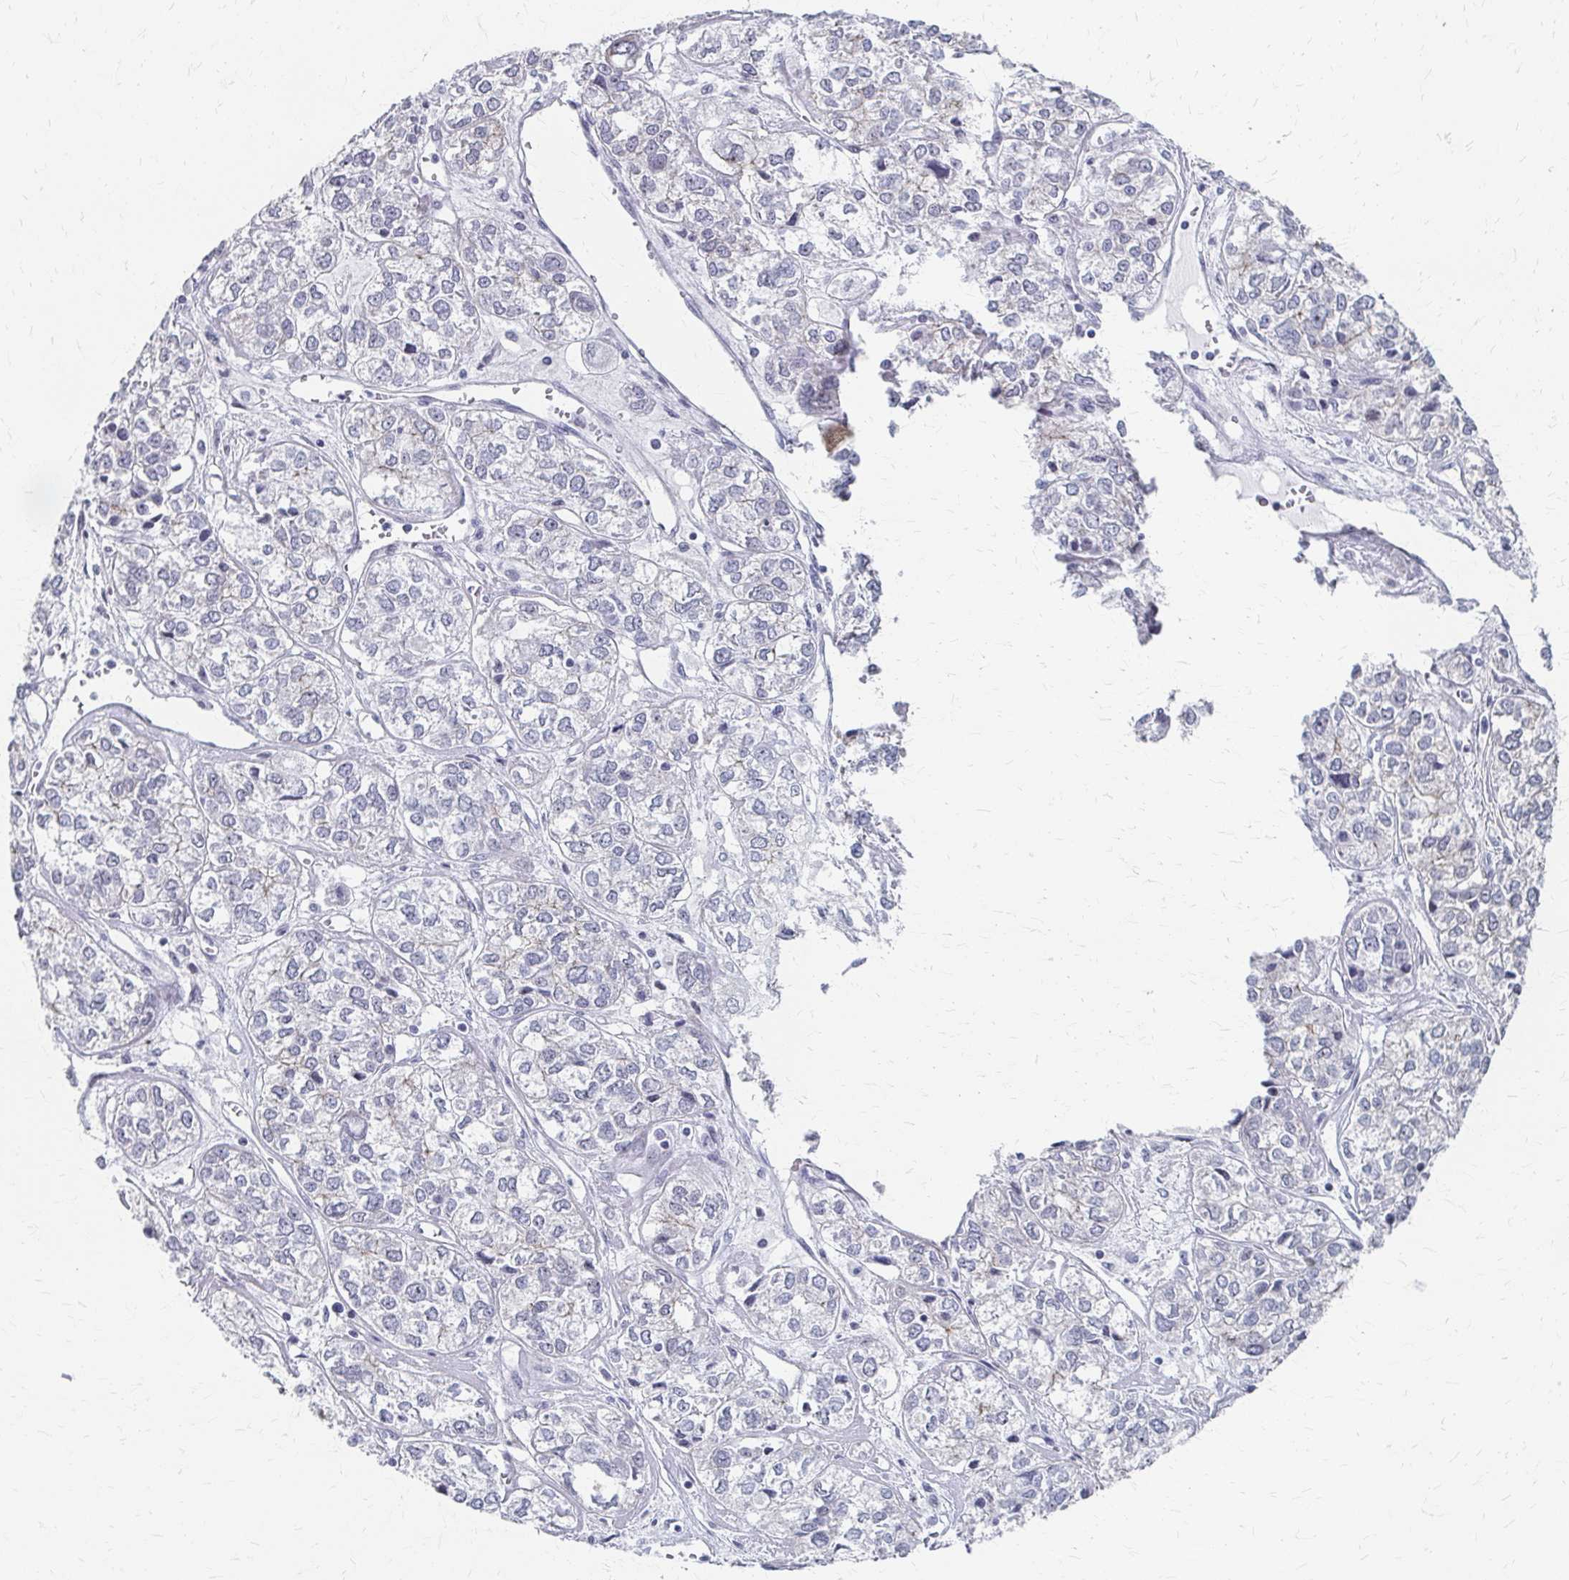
{"staining": {"intensity": "negative", "quantity": "none", "location": "none"}, "tissue": "ovarian cancer", "cell_type": "Tumor cells", "image_type": "cancer", "snomed": [{"axis": "morphology", "description": "Carcinoma, endometroid"}, {"axis": "topography", "description": "Ovary"}], "caption": "This is an immunohistochemistry micrograph of human ovarian endometroid carcinoma. There is no expression in tumor cells.", "gene": "PES1", "patient": {"sex": "female", "age": 64}}